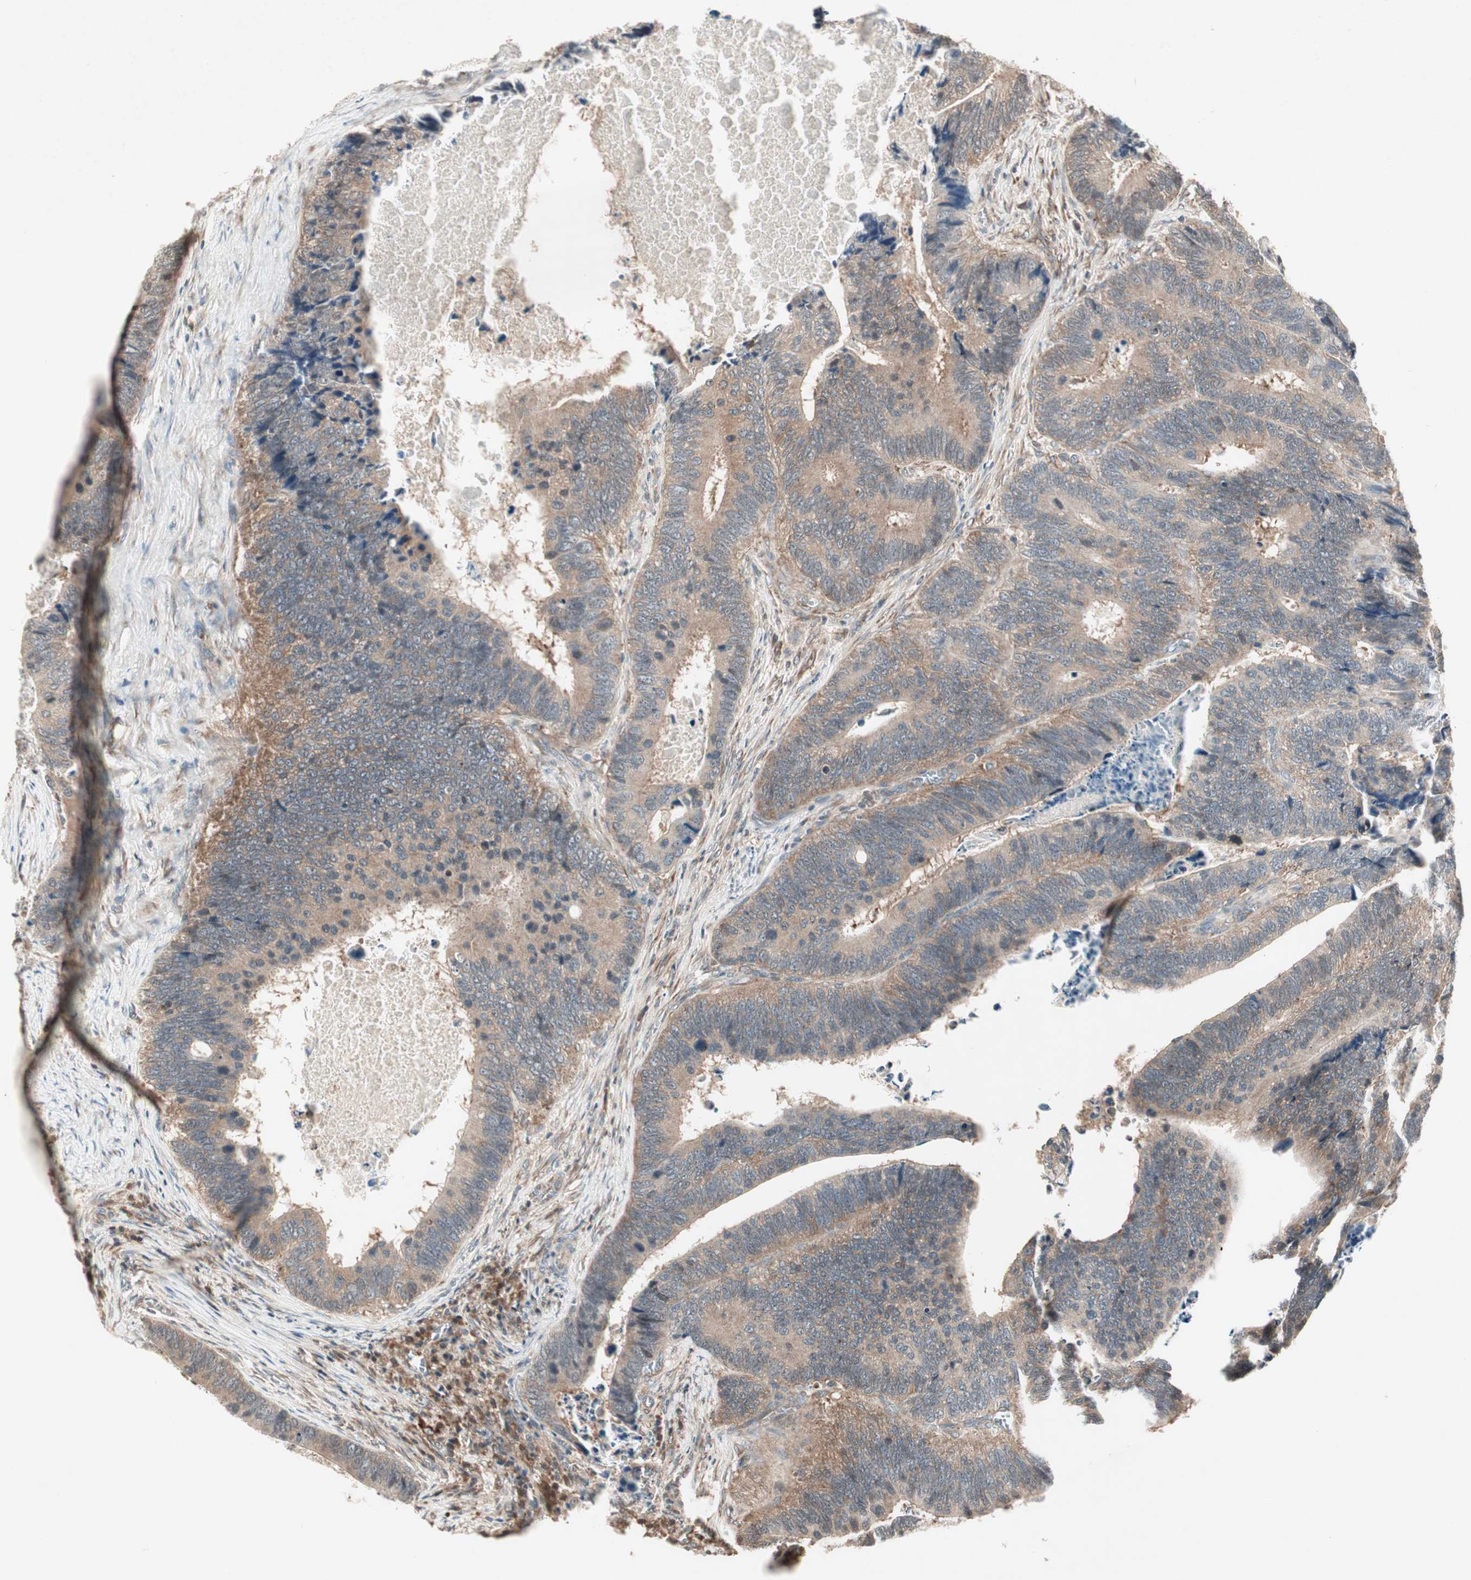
{"staining": {"intensity": "weak", "quantity": "25%-75%", "location": "cytoplasmic/membranous"}, "tissue": "colorectal cancer", "cell_type": "Tumor cells", "image_type": "cancer", "snomed": [{"axis": "morphology", "description": "Adenocarcinoma, NOS"}, {"axis": "topography", "description": "Colon"}], "caption": "Immunohistochemistry (DAB) staining of human adenocarcinoma (colorectal) displays weak cytoplasmic/membranous protein expression in about 25%-75% of tumor cells. The staining was performed using DAB (3,3'-diaminobenzidine) to visualize the protein expression in brown, while the nuclei were stained in blue with hematoxylin (Magnification: 20x).", "gene": "IRS1", "patient": {"sex": "male", "age": 72}}